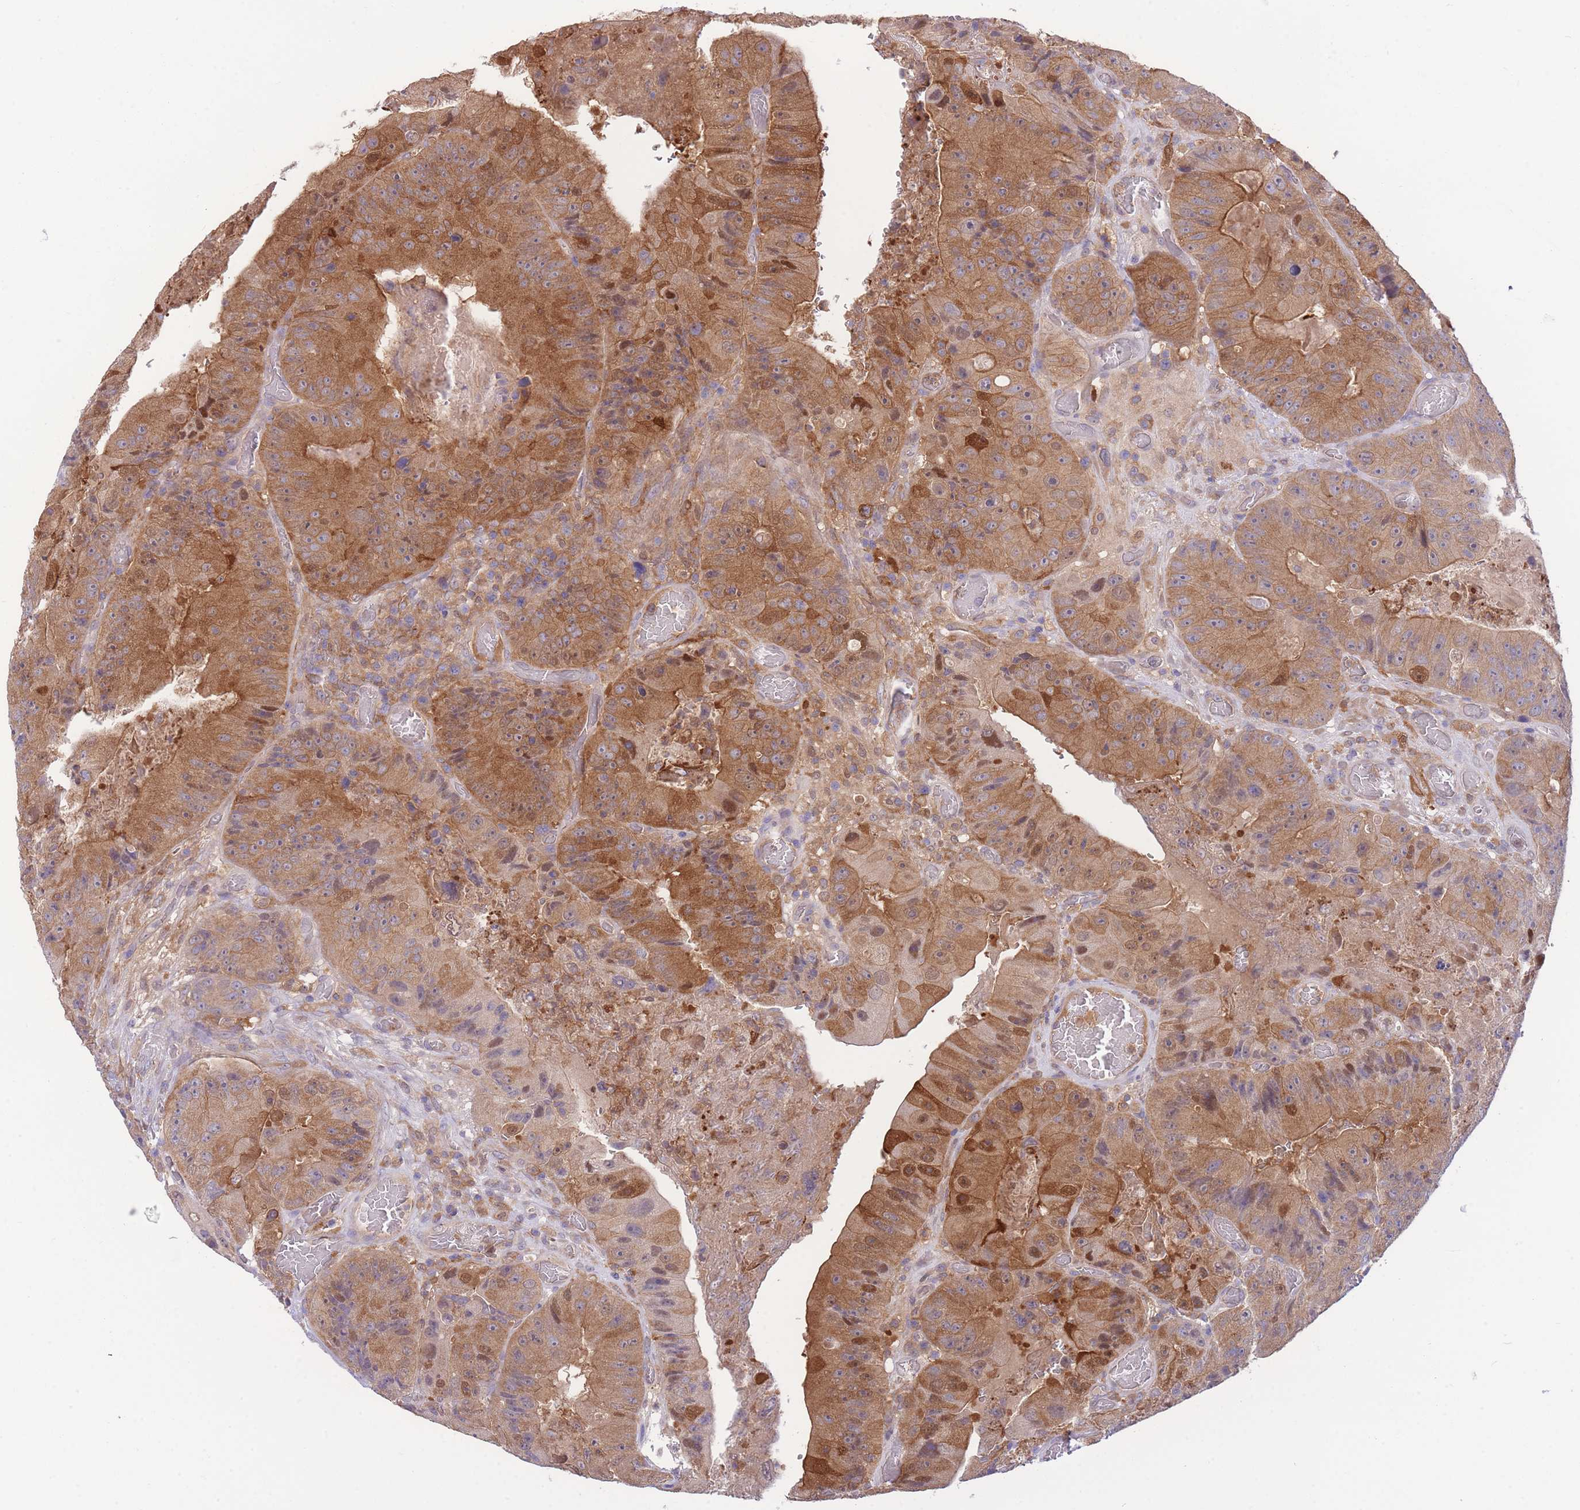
{"staining": {"intensity": "moderate", "quantity": ">75%", "location": "cytoplasmic/membranous,nuclear"}, "tissue": "colorectal cancer", "cell_type": "Tumor cells", "image_type": "cancer", "snomed": [{"axis": "morphology", "description": "Adenocarcinoma, NOS"}, {"axis": "topography", "description": "Colon"}], "caption": "Immunohistochemistry (IHC) micrograph of neoplastic tissue: colorectal cancer stained using immunohistochemistry (IHC) demonstrates medium levels of moderate protein expression localized specifically in the cytoplasmic/membranous and nuclear of tumor cells, appearing as a cytoplasmic/membranous and nuclear brown color.", "gene": "NAMPT", "patient": {"sex": "female", "age": 86}}